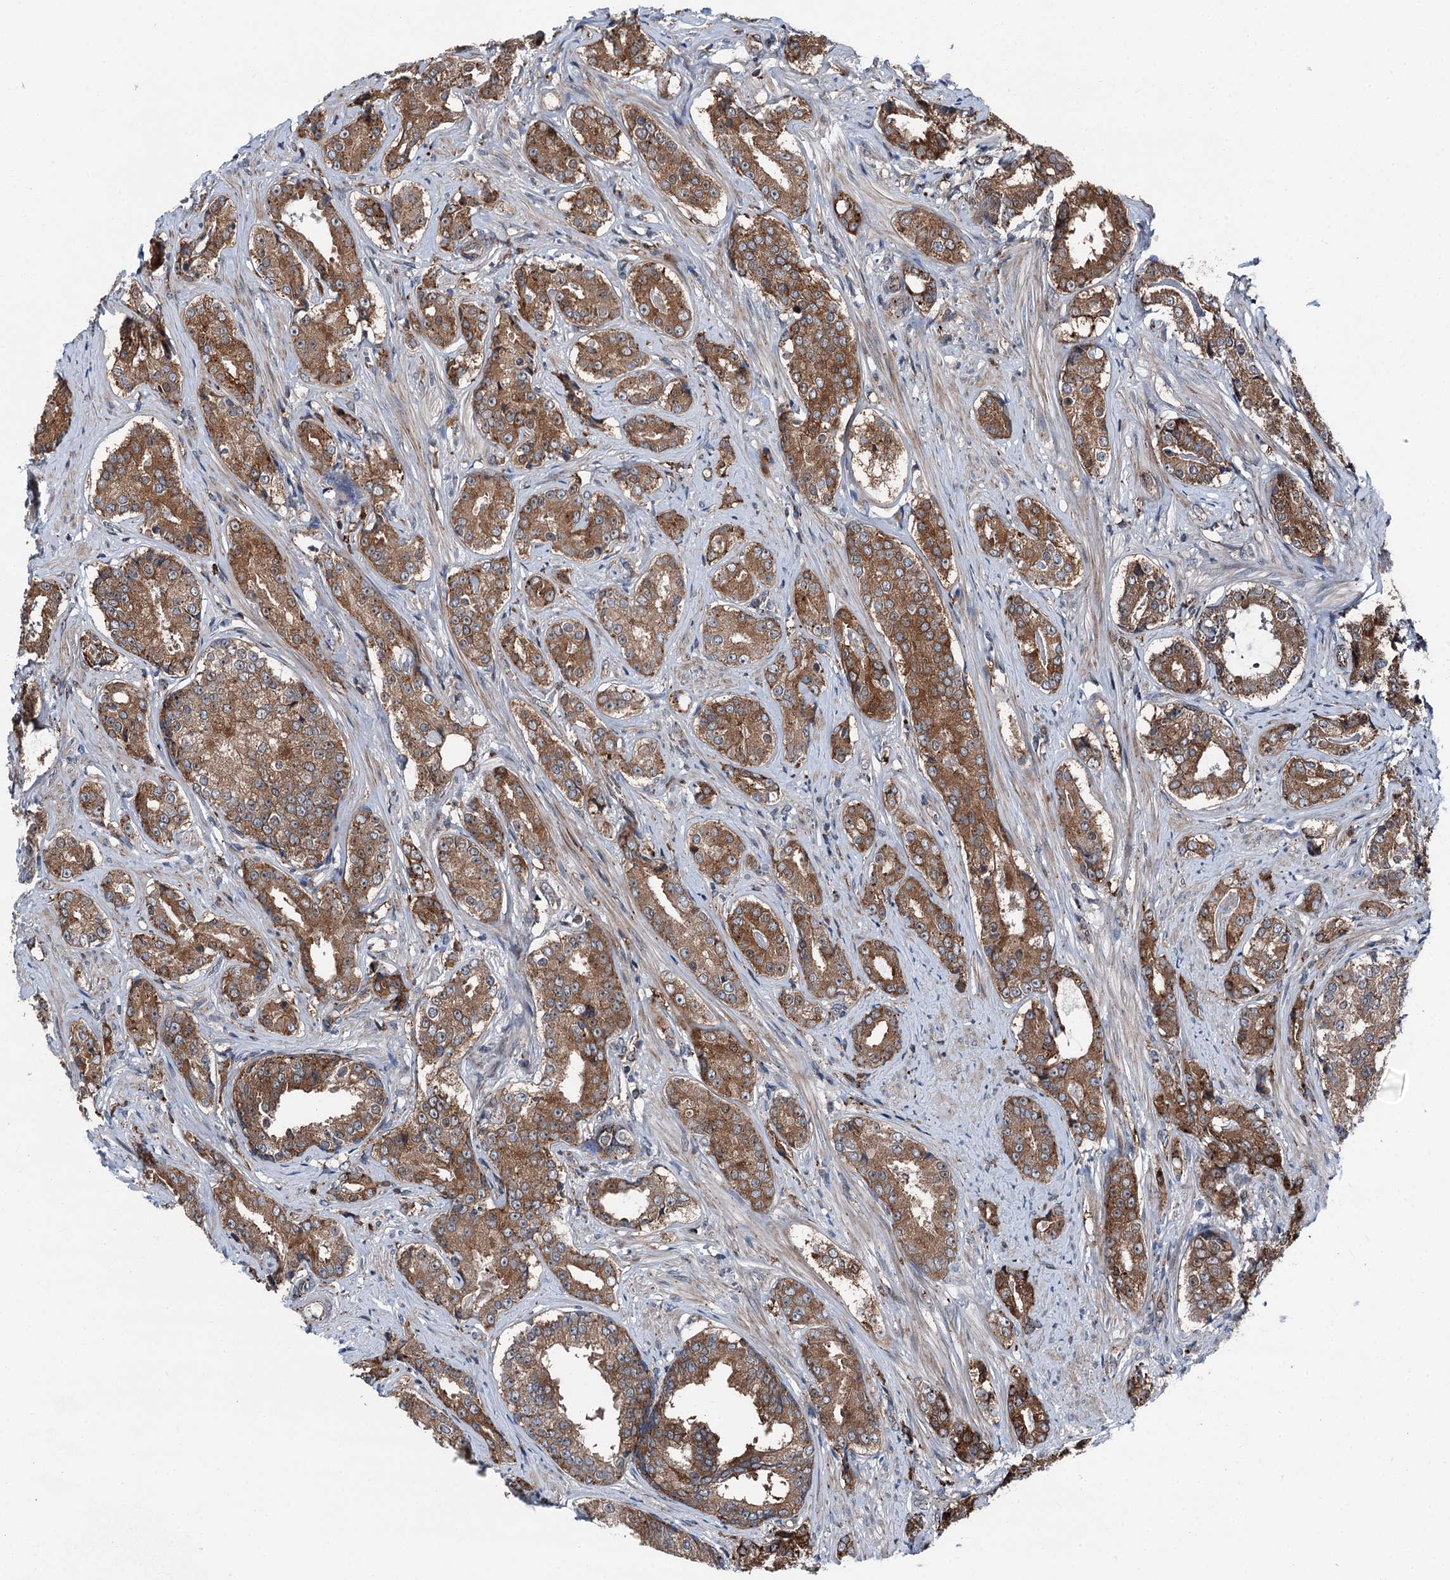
{"staining": {"intensity": "moderate", "quantity": ">75%", "location": "cytoplasmic/membranous"}, "tissue": "prostate cancer", "cell_type": "Tumor cells", "image_type": "cancer", "snomed": [{"axis": "morphology", "description": "Adenocarcinoma, High grade"}, {"axis": "topography", "description": "Prostate"}], "caption": "IHC (DAB) staining of human adenocarcinoma (high-grade) (prostate) reveals moderate cytoplasmic/membranous protein positivity in approximately >75% of tumor cells.", "gene": "POLR1D", "patient": {"sex": "male", "age": 58}}